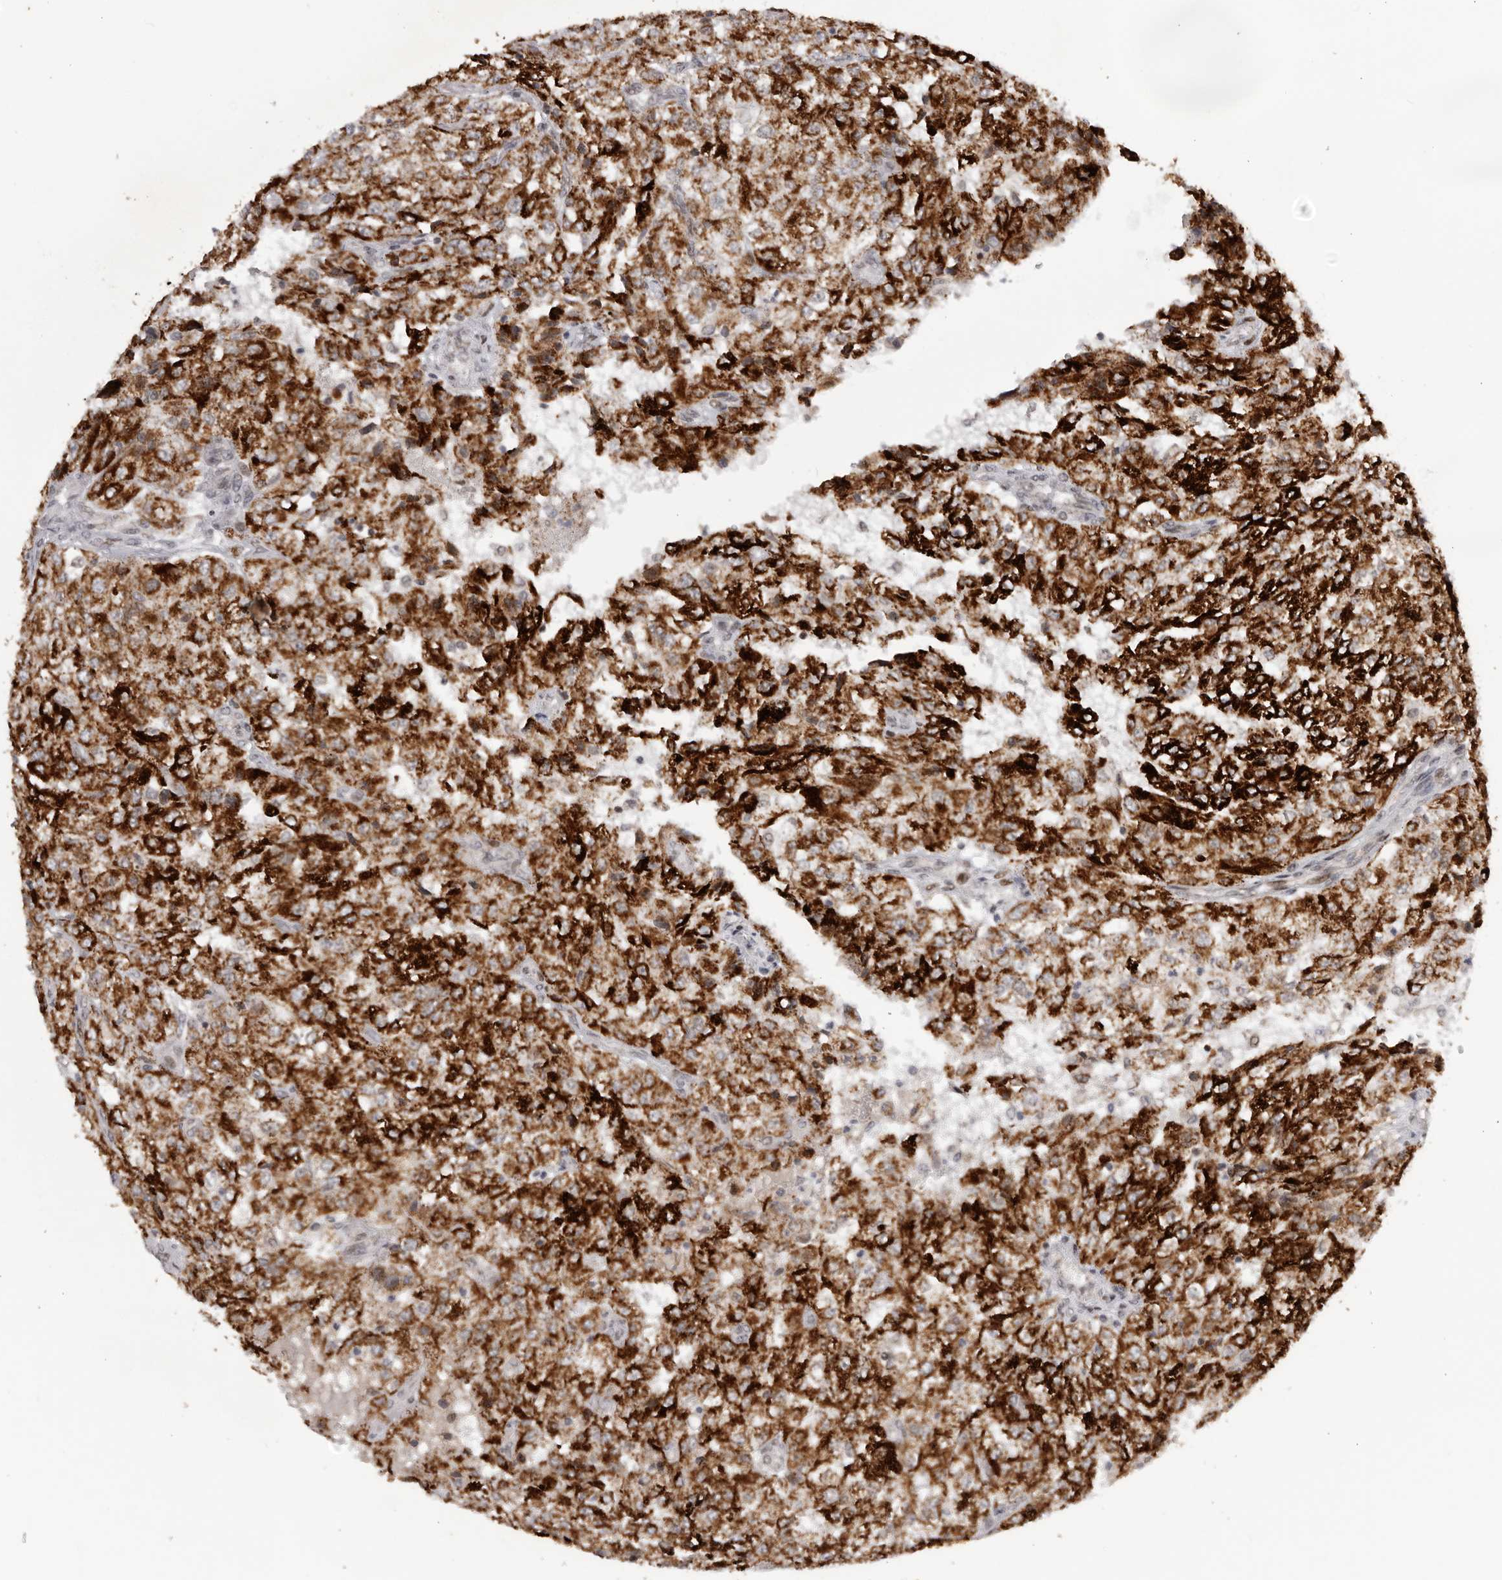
{"staining": {"intensity": "strong", "quantity": ">75%", "location": "cytoplasmic/membranous"}, "tissue": "renal cancer", "cell_type": "Tumor cells", "image_type": "cancer", "snomed": [{"axis": "morphology", "description": "Adenocarcinoma, NOS"}, {"axis": "topography", "description": "Kidney"}], "caption": "Immunohistochemical staining of renal adenocarcinoma displays strong cytoplasmic/membranous protein staining in approximately >75% of tumor cells. The staining is performed using DAB (3,3'-diaminobenzidine) brown chromogen to label protein expression. The nuclei are counter-stained blue using hematoxylin.", "gene": "C17orf99", "patient": {"sex": "female", "age": 54}}